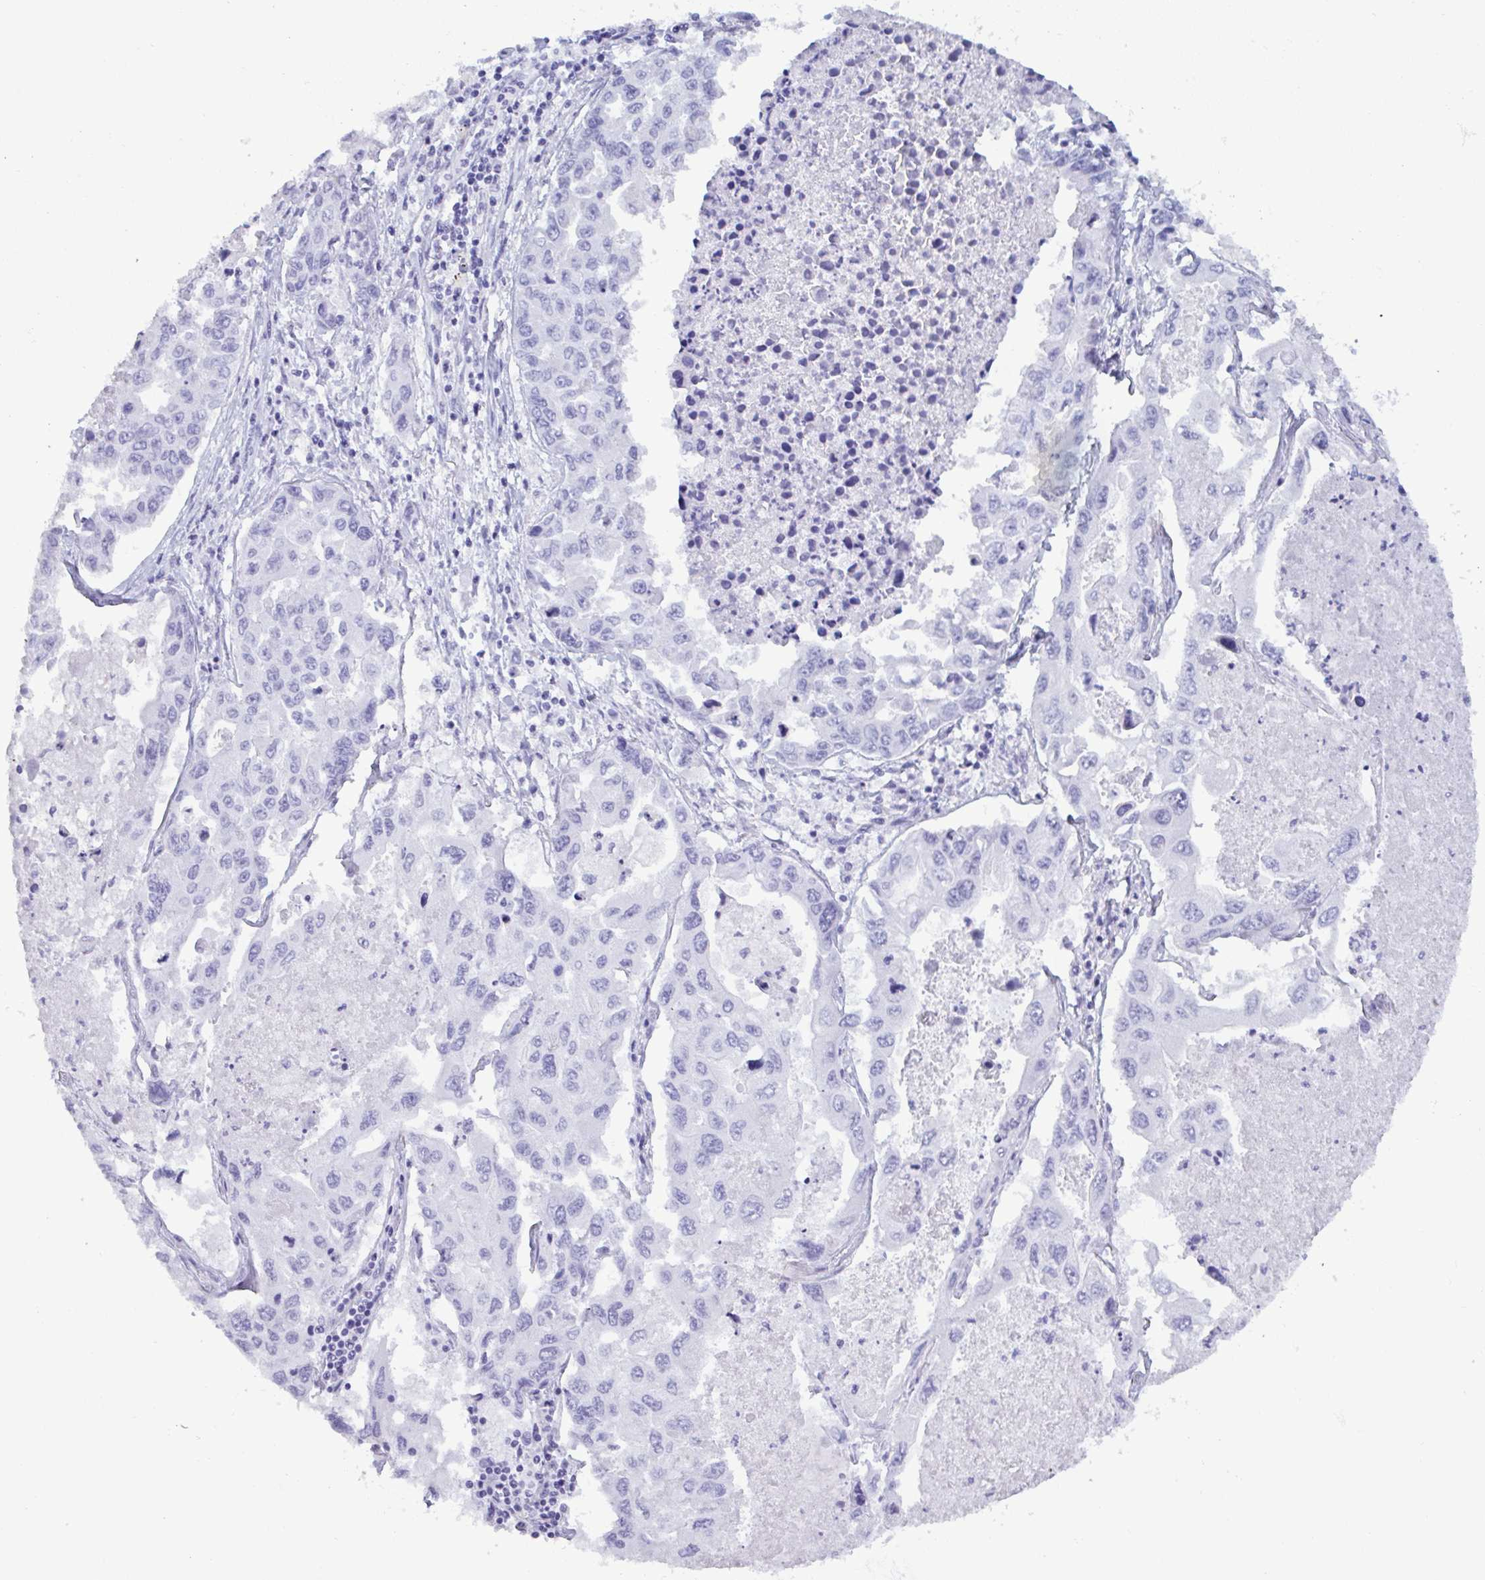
{"staining": {"intensity": "negative", "quantity": "none", "location": "none"}, "tissue": "lung cancer", "cell_type": "Tumor cells", "image_type": "cancer", "snomed": [{"axis": "morphology", "description": "Adenocarcinoma, NOS"}, {"axis": "topography", "description": "Lung"}], "caption": "Immunohistochemical staining of human adenocarcinoma (lung) exhibits no significant positivity in tumor cells.", "gene": "MRGPRG", "patient": {"sex": "male", "age": 64}}